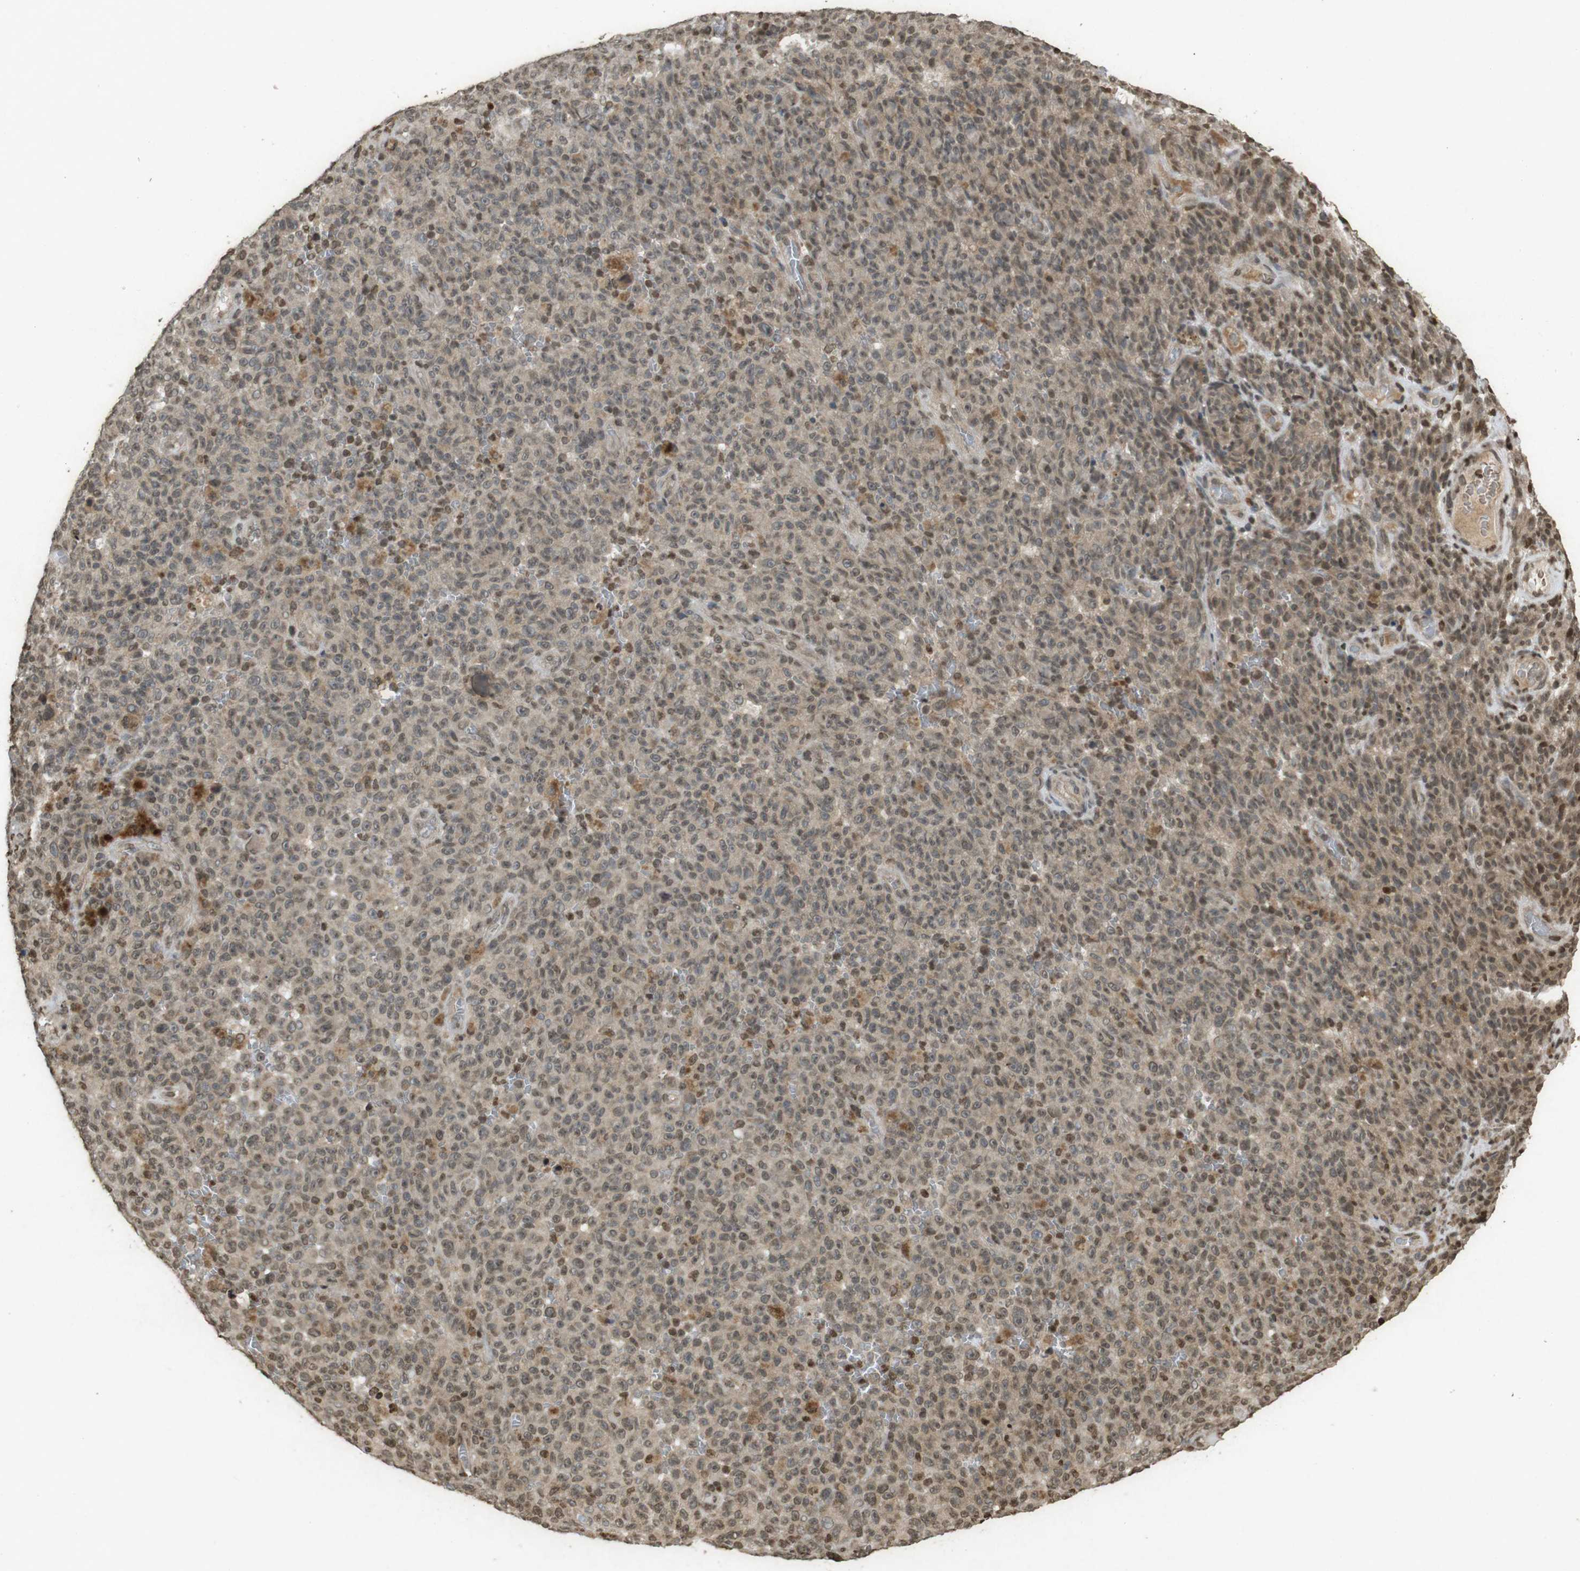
{"staining": {"intensity": "weak", "quantity": ">75%", "location": "cytoplasmic/membranous,nuclear"}, "tissue": "melanoma", "cell_type": "Tumor cells", "image_type": "cancer", "snomed": [{"axis": "morphology", "description": "Malignant melanoma, NOS"}, {"axis": "topography", "description": "Skin"}], "caption": "Human malignant melanoma stained for a protein (brown) reveals weak cytoplasmic/membranous and nuclear positive positivity in about >75% of tumor cells.", "gene": "ORC4", "patient": {"sex": "female", "age": 82}}